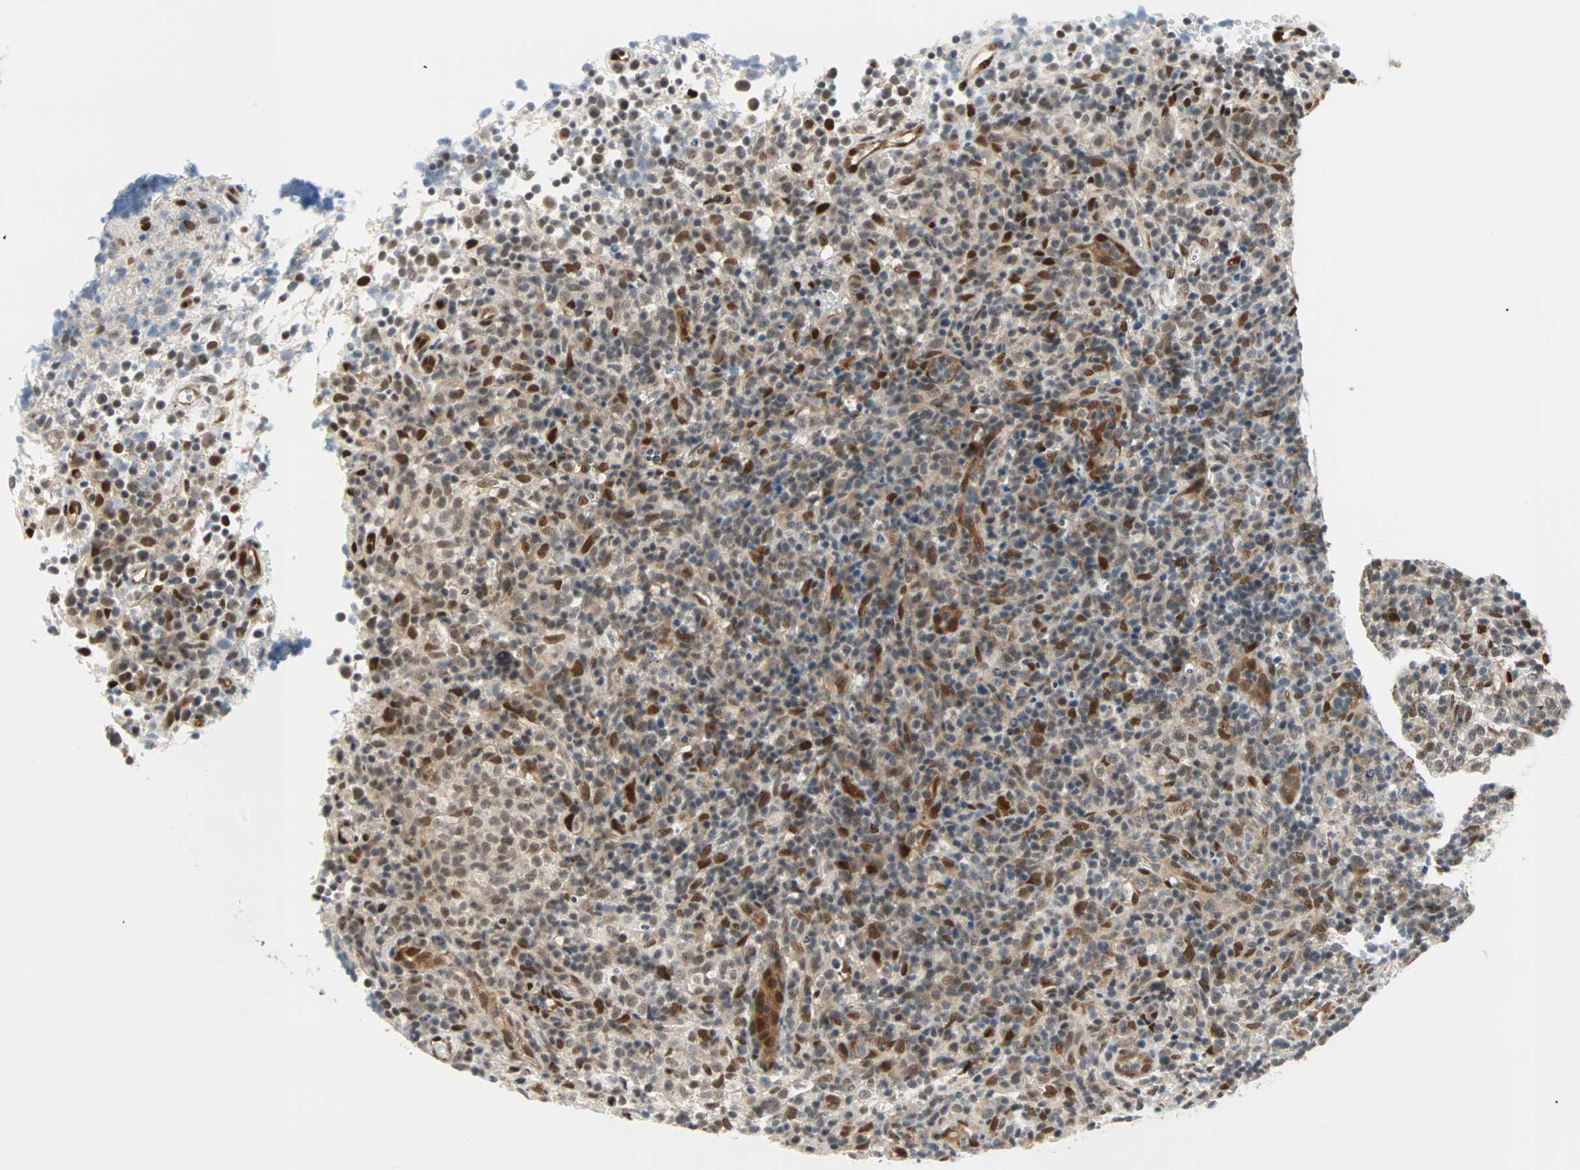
{"staining": {"intensity": "strong", "quantity": ">75%", "location": "cytoplasmic/membranous,nuclear"}, "tissue": "lymphoma", "cell_type": "Tumor cells", "image_type": "cancer", "snomed": [{"axis": "morphology", "description": "Malignant lymphoma, non-Hodgkin's type, High grade"}, {"axis": "topography", "description": "Lymph node"}], "caption": "Protein analysis of malignant lymphoma, non-Hodgkin's type (high-grade) tissue exhibits strong cytoplasmic/membranous and nuclear positivity in about >75% of tumor cells. Using DAB (brown) and hematoxylin (blue) stains, captured at high magnification using brightfield microscopy.", "gene": "WWTR1", "patient": {"sex": "female", "age": 76}}